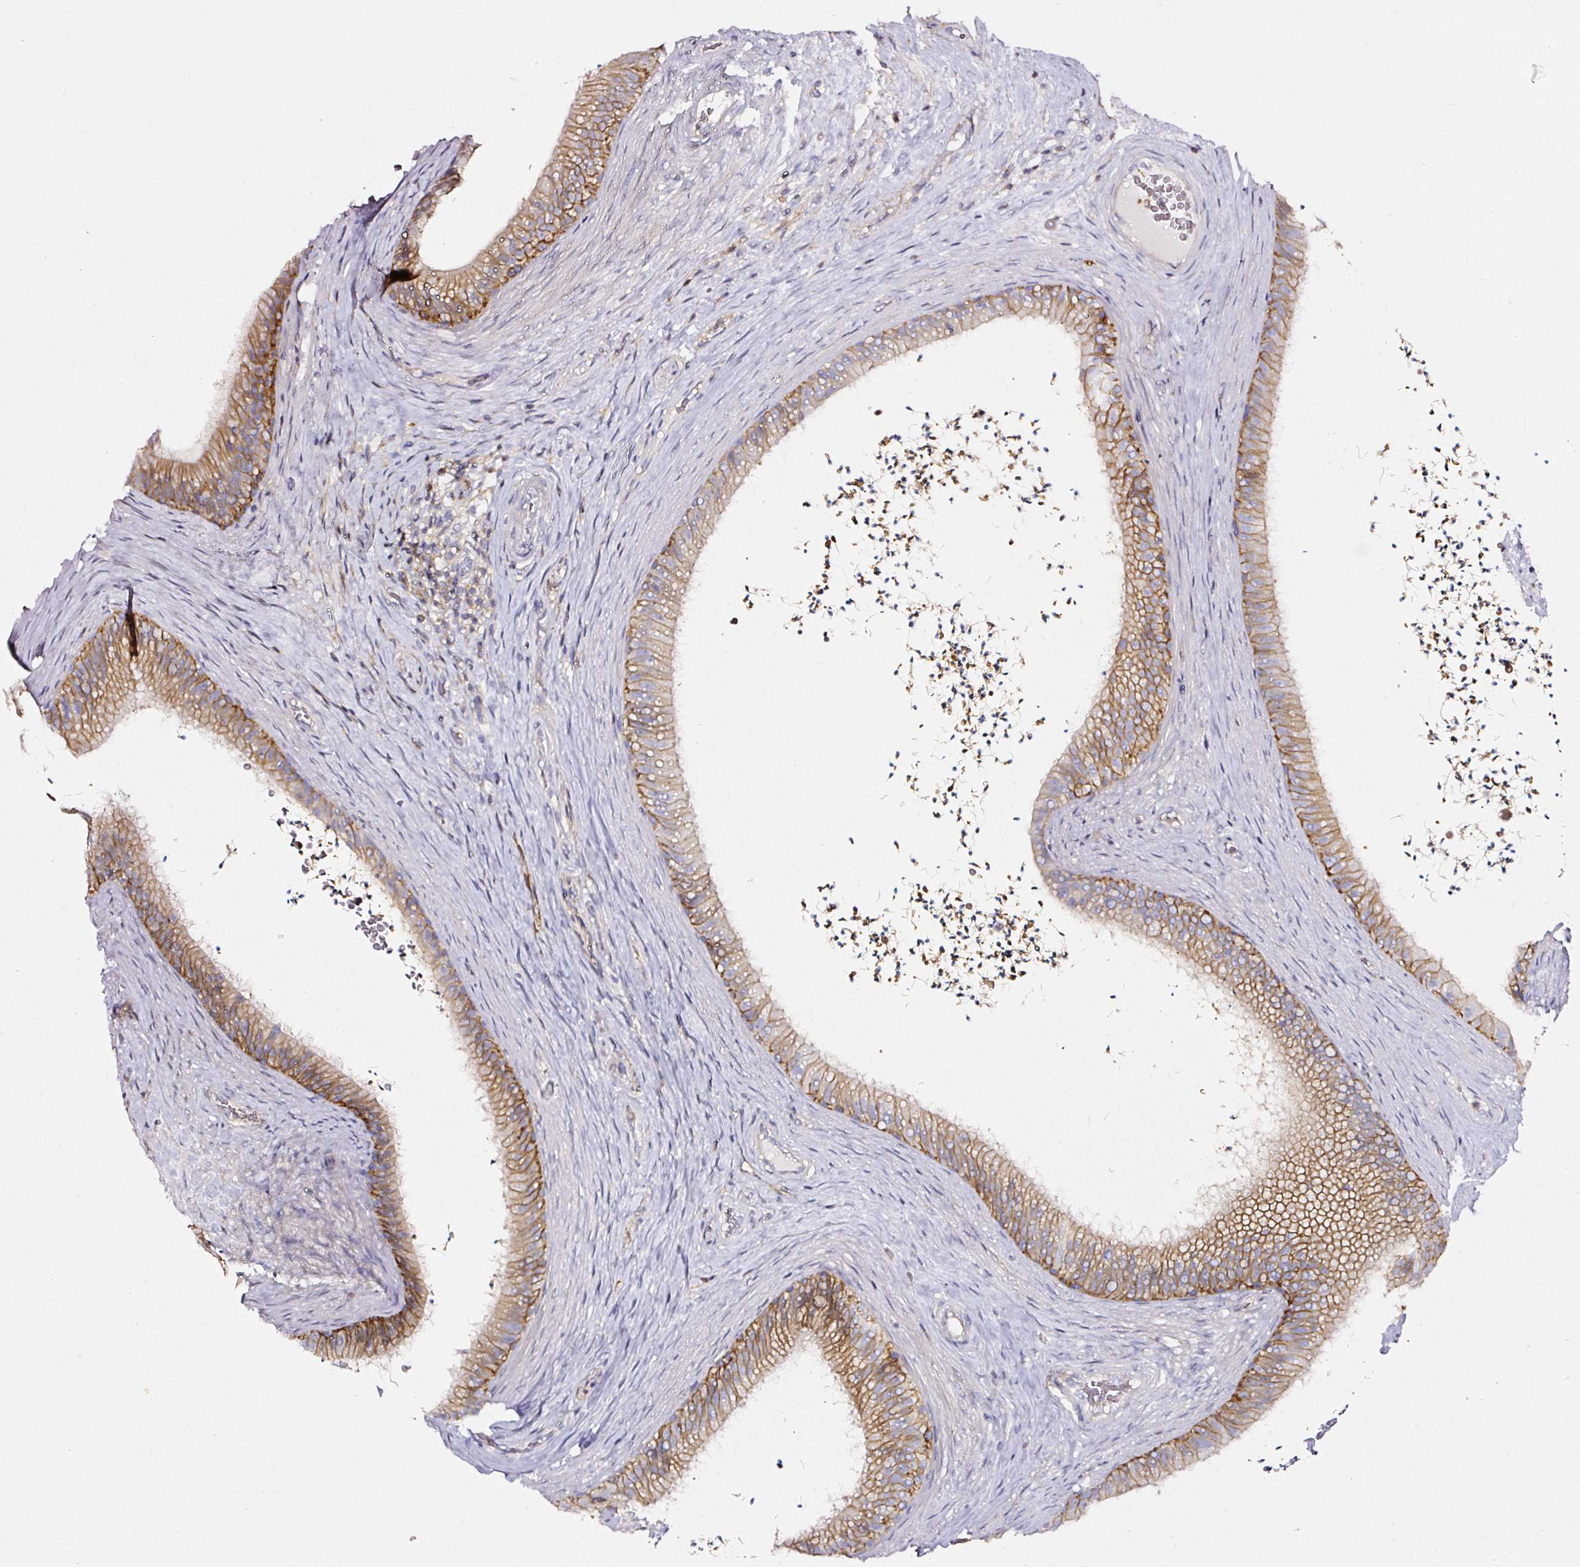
{"staining": {"intensity": "moderate", "quantity": "25%-75%", "location": "cytoplasmic/membranous"}, "tissue": "epididymis", "cell_type": "Glandular cells", "image_type": "normal", "snomed": [{"axis": "morphology", "description": "Normal tissue, NOS"}, {"axis": "topography", "description": "Testis"}, {"axis": "topography", "description": "Epididymis"}], "caption": "Glandular cells demonstrate medium levels of moderate cytoplasmic/membranous positivity in about 25%-75% of cells in benign human epididymis. (IHC, brightfield microscopy, high magnification).", "gene": "CD47", "patient": {"sex": "male", "age": 41}}